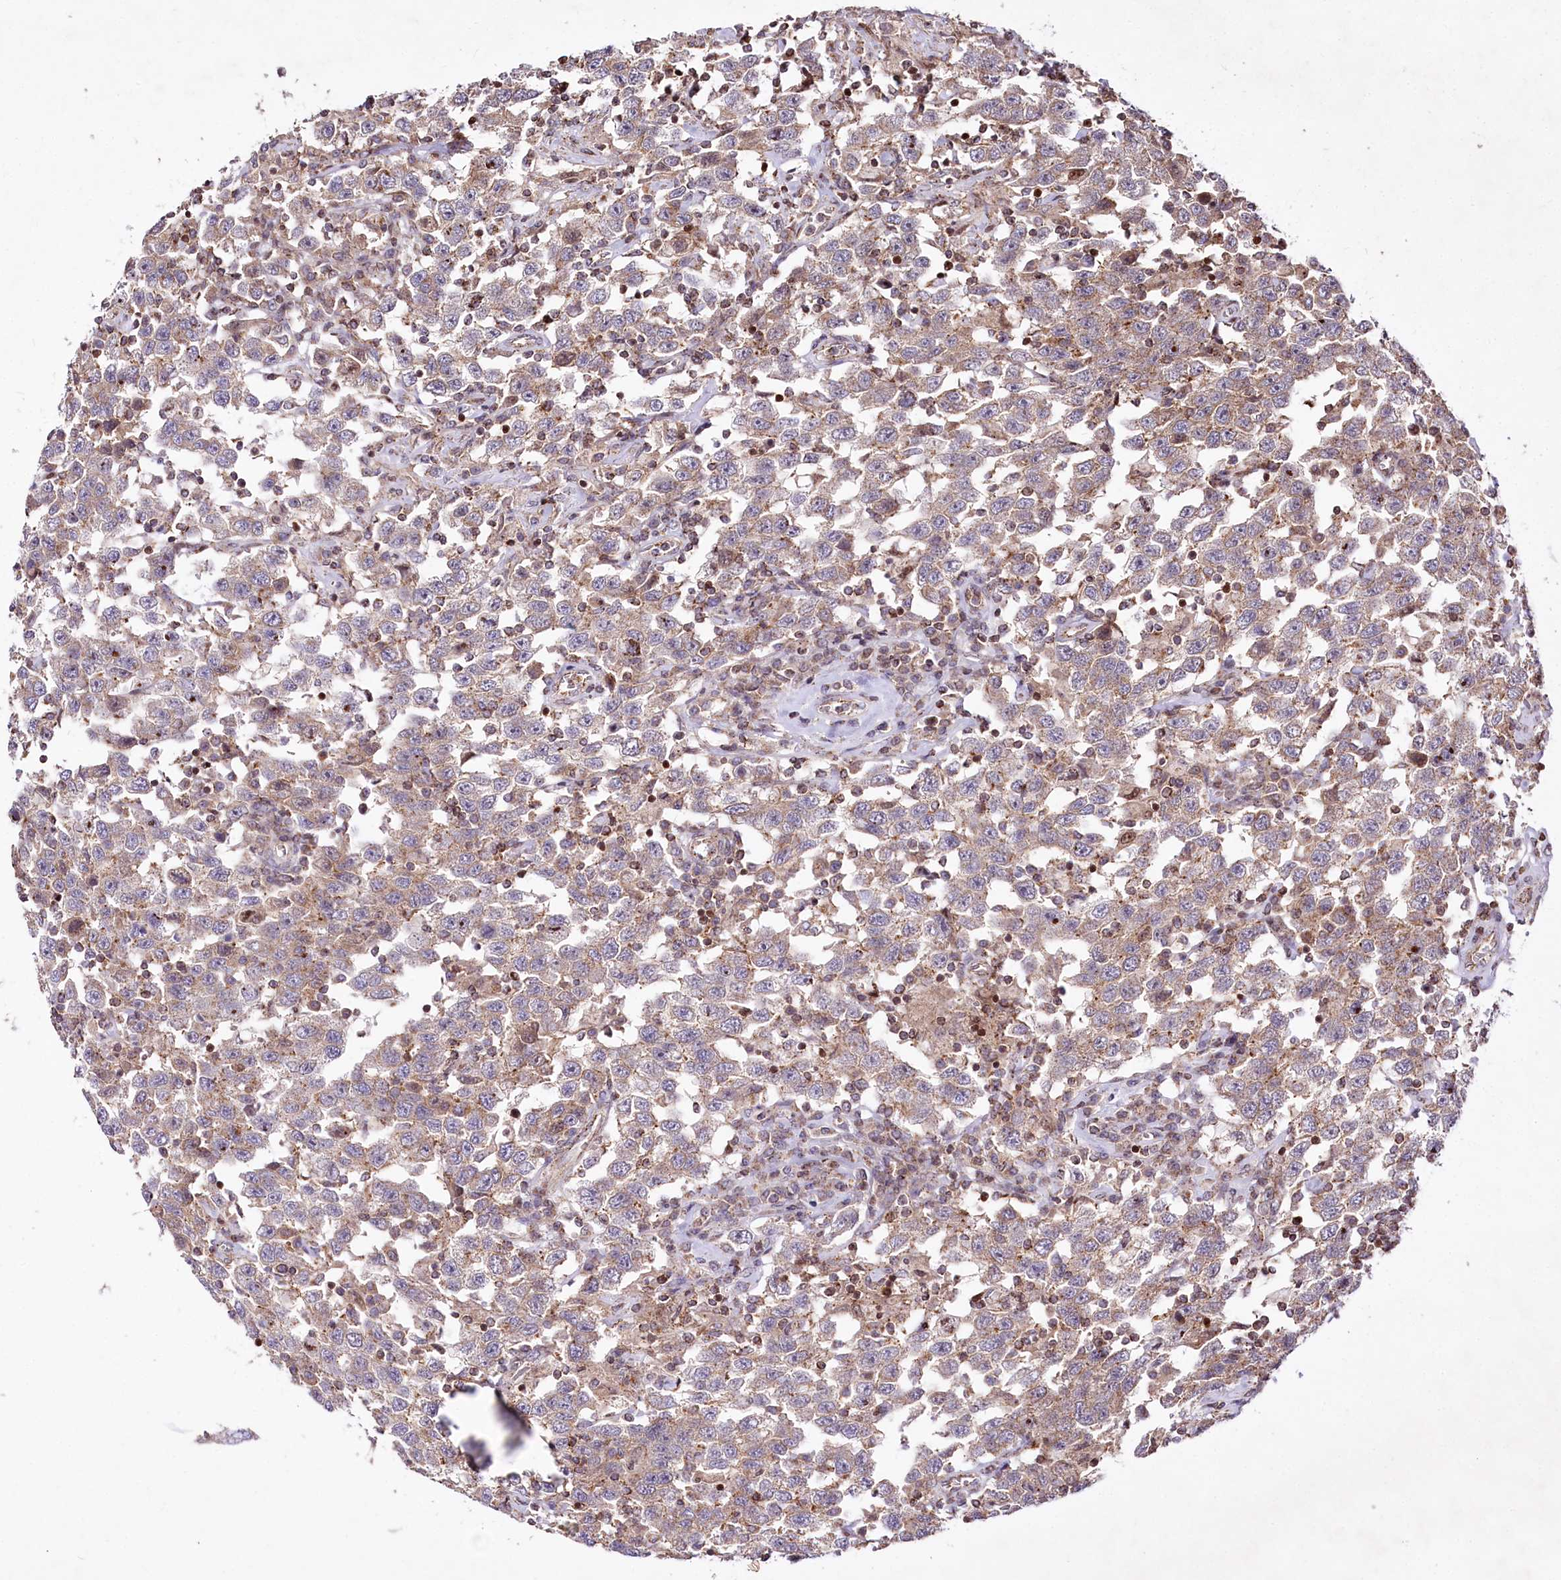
{"staining": {"intensity": "weak", "quantity": "<25%", "location": "cytoplasmic/membranous"}, "tissue": "testis cancer", "cell_type": "Tumor cells", "image_type": "cancer", "snomed": [{"axis": "morphology", "description": "Seminoma, NOS"}, {"axis": "topography", "description": "Testis"}], "caption": "Immunohistochemical staining of testis seminoma reveals no significant staining in tumor cells.", "gene": "ZFYVE27", "patient": {"sex": "male", "age": 41}}